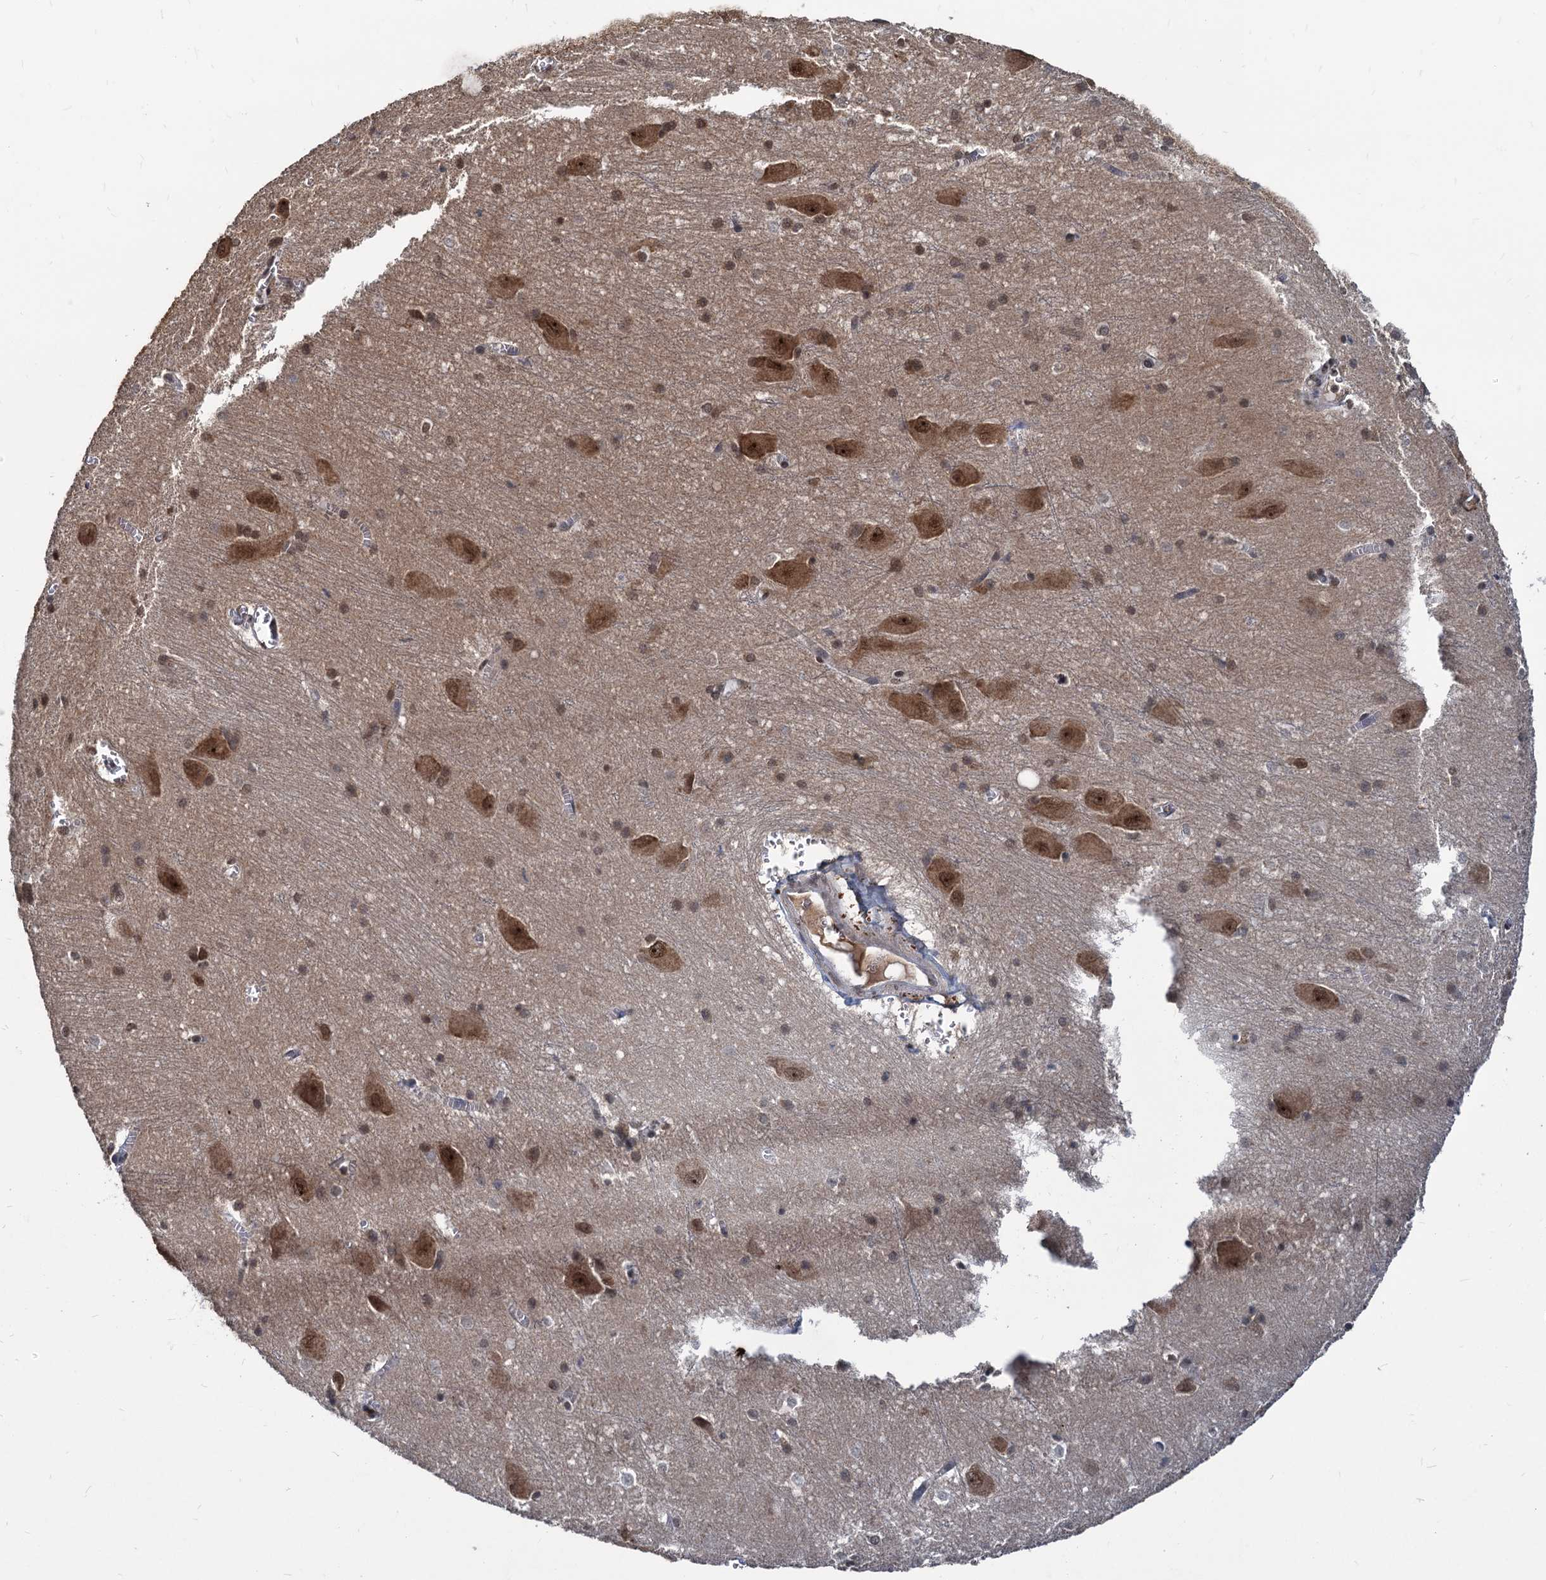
{"staining": {"intensity": "moderate", "quantity": "25%-75%", "location": "nuclear"}, "tissue": "caudate", "cell_type": "Glial cells", "image_type": "normal", "snomed": [{"axis": "morphology", "description": "Normal tissue, NOS"}, {"axis": "topography", "description": "Lateral ventricle wall"}], "caption": "Caudate stained with DAB immunohistochemistry demonstrates medium levels of moderate nuclear staining in approximately 25%-75% of glial cells.", "gene": "FAM216B", "patient": {"sex": "male", "age": 37}}